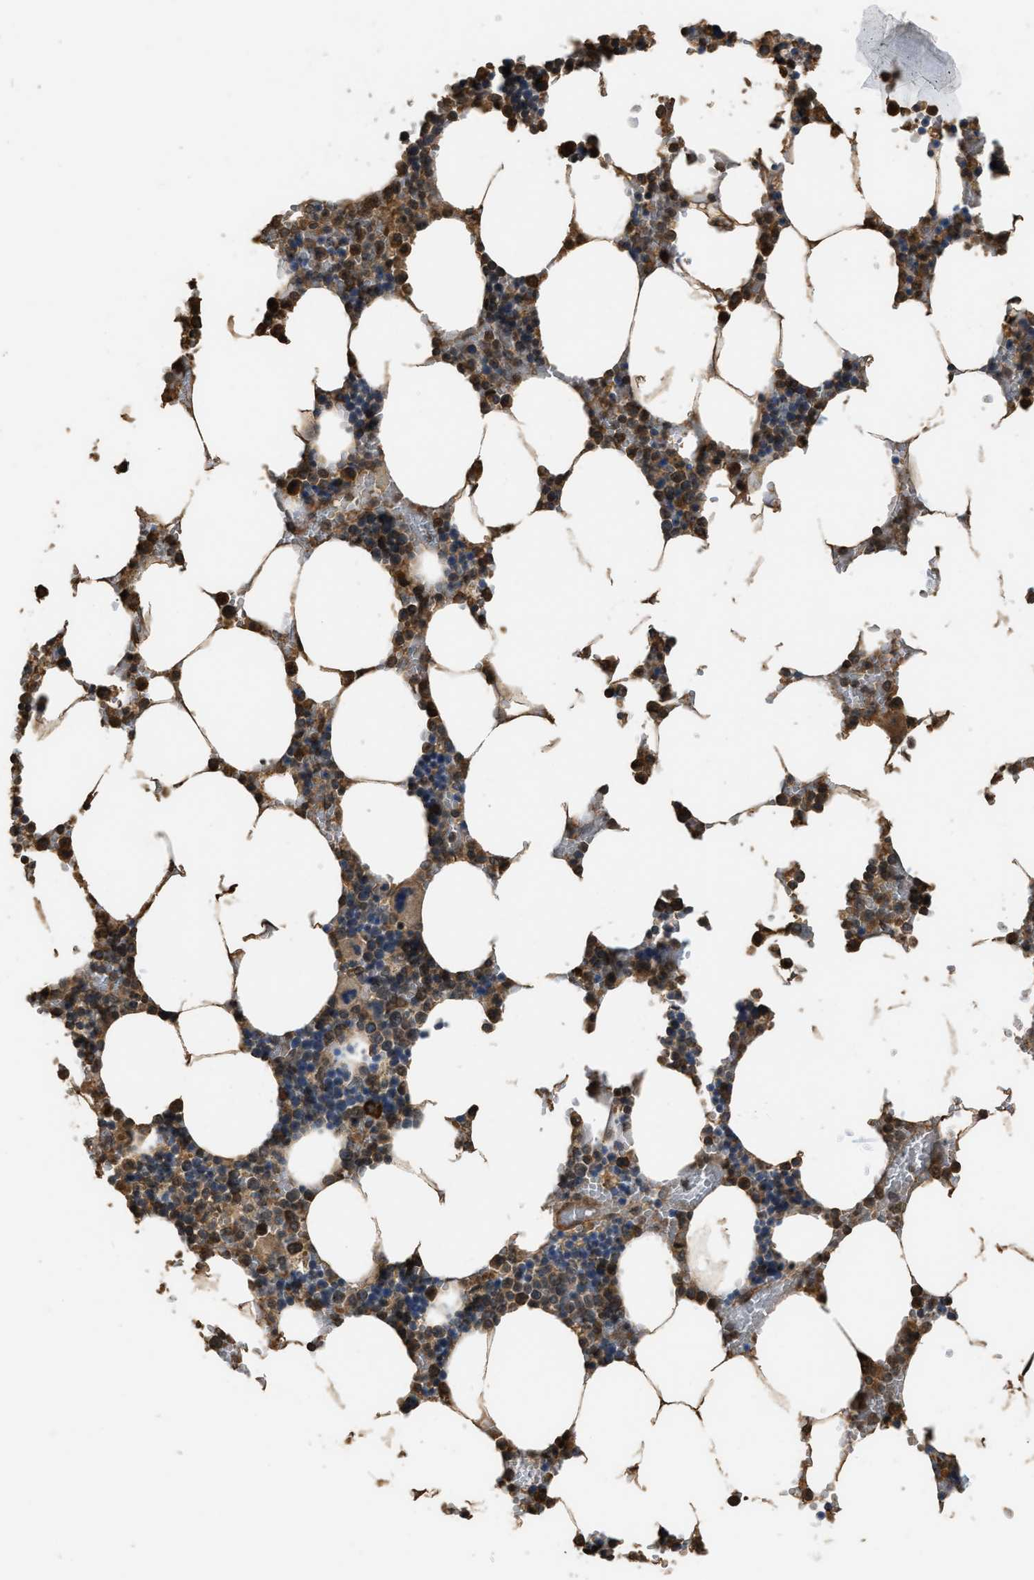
{"staining": {"intensity": "moderate", "quantity": "25%-75%", "location": "cytoplasmic/membranous,nuclear"}, "tissue": "bone marrow", "cell_type": "Hematopoietic cells", "image_type": "normal", "snomed": [{"axis": "morphology", "description": "Normal tissue, NOS"}, {"axis": "topography", "description": "Bone marrow"}], "caption": "Immunohistochemistry (IHC) (DAB) staining of benign bone marrow reveals moderate cytoplasmic/membranous,nuclear protein staining in approximately 25%-75% of hematopoietic cells.", "gene": "DENND6B", "patient": {"sex": "male", "age": 70}}